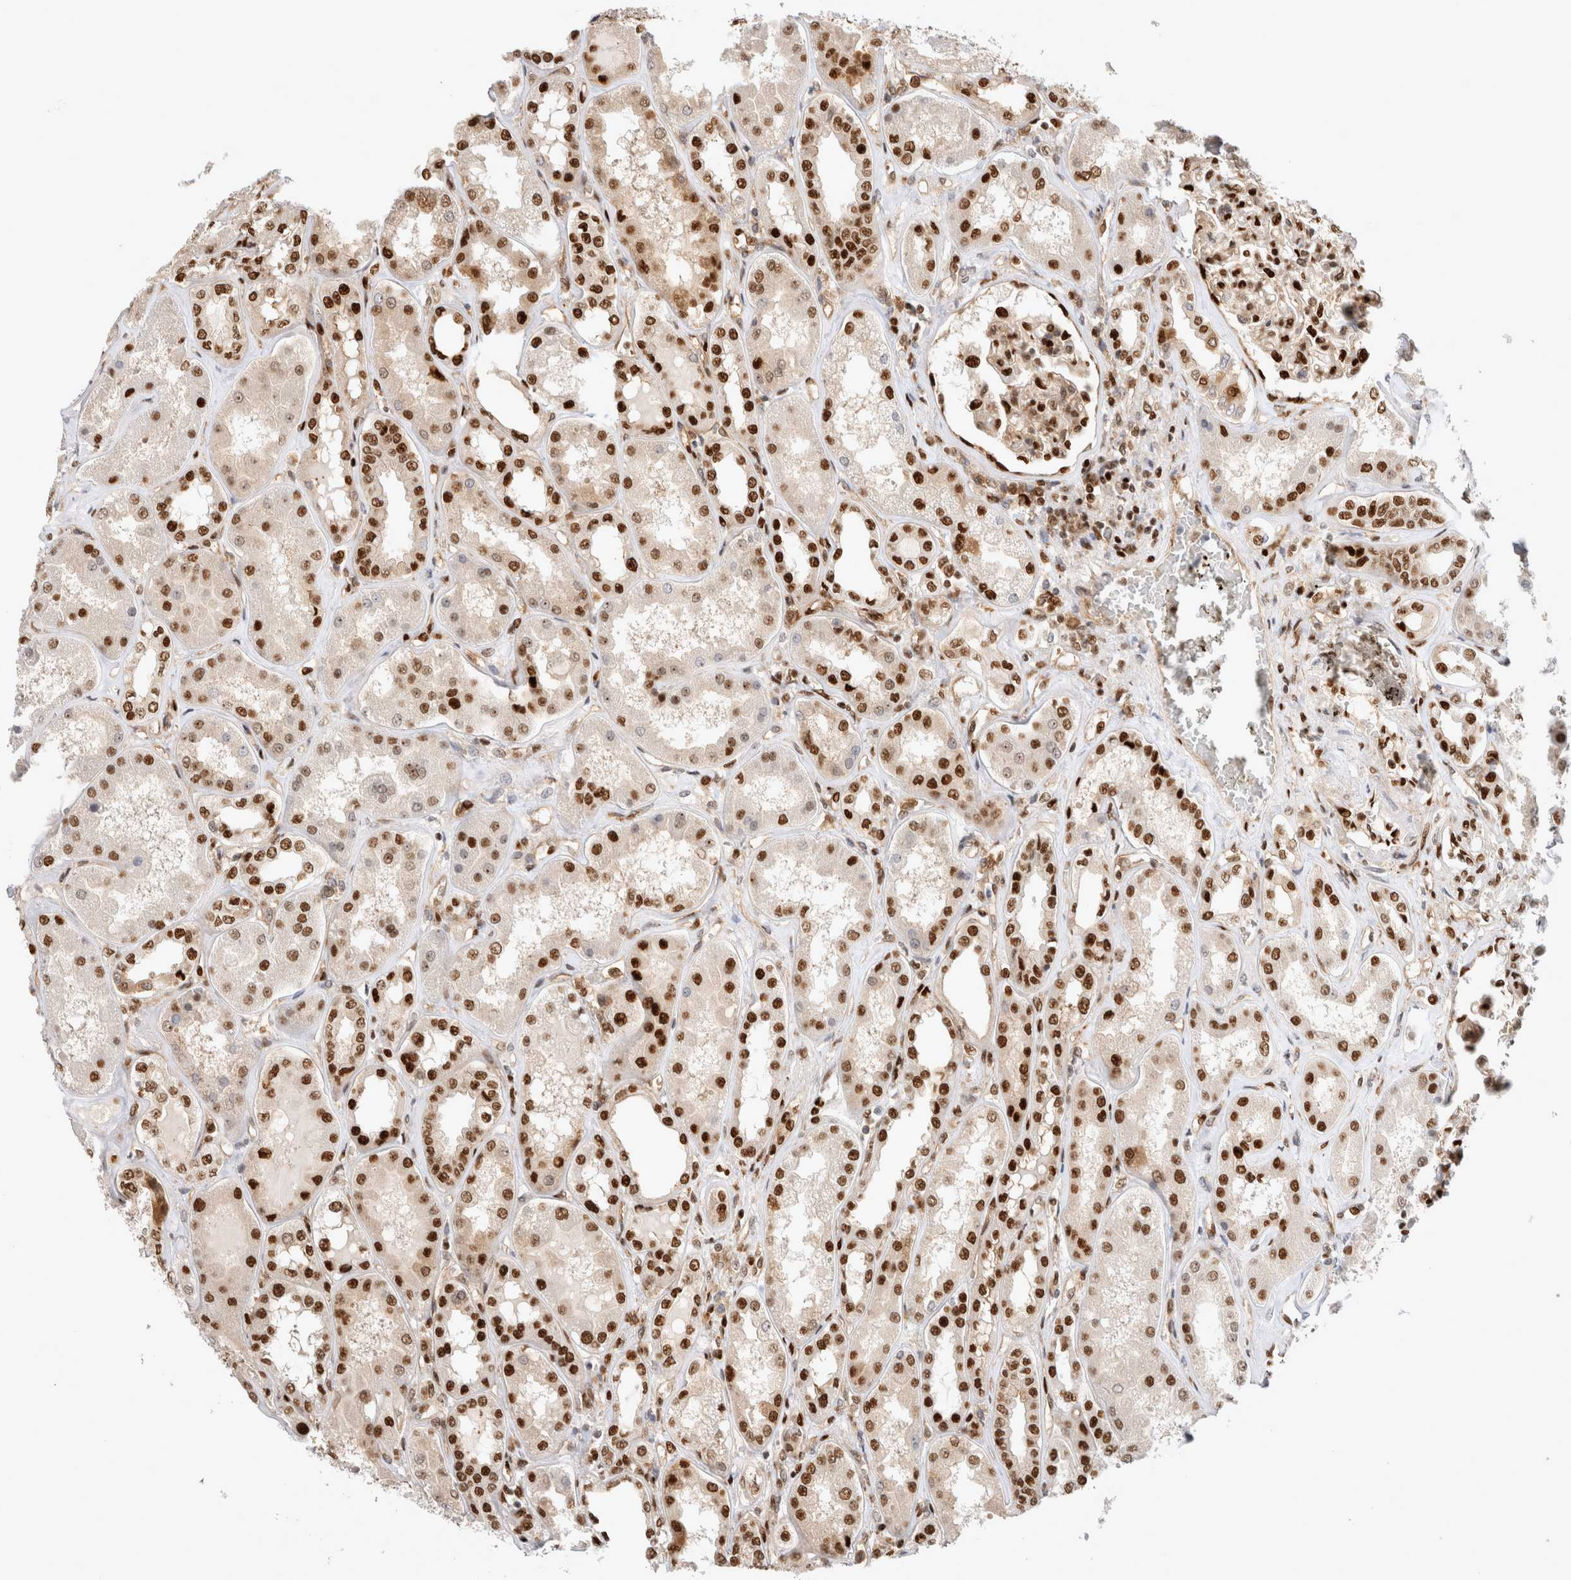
{"staining": {"intensity": "strong", "quantity": "25%-75%", "location": "nuclear"}, "tissue": "kidney", "cell_type": "Cells in glomeruli", "image_type": "normal", "snomed": [{"axis": "morphology", "description": "Normal tissue, NOS"}, {"axis": "topography", "description": "Kidney"}], "caption": "High-magnification brightfield microscopy of unremarkable kidney stained with DAB (3,3'-diaminobenzidine) (brown) and counterstained with hematoxylin (blue). cells in glomeruli exhibit strong nuclear staining is appreciated in approximately25%-75% of cells.", "gene": "TCF4", "patient": {"sex": "female", "age": 56}}